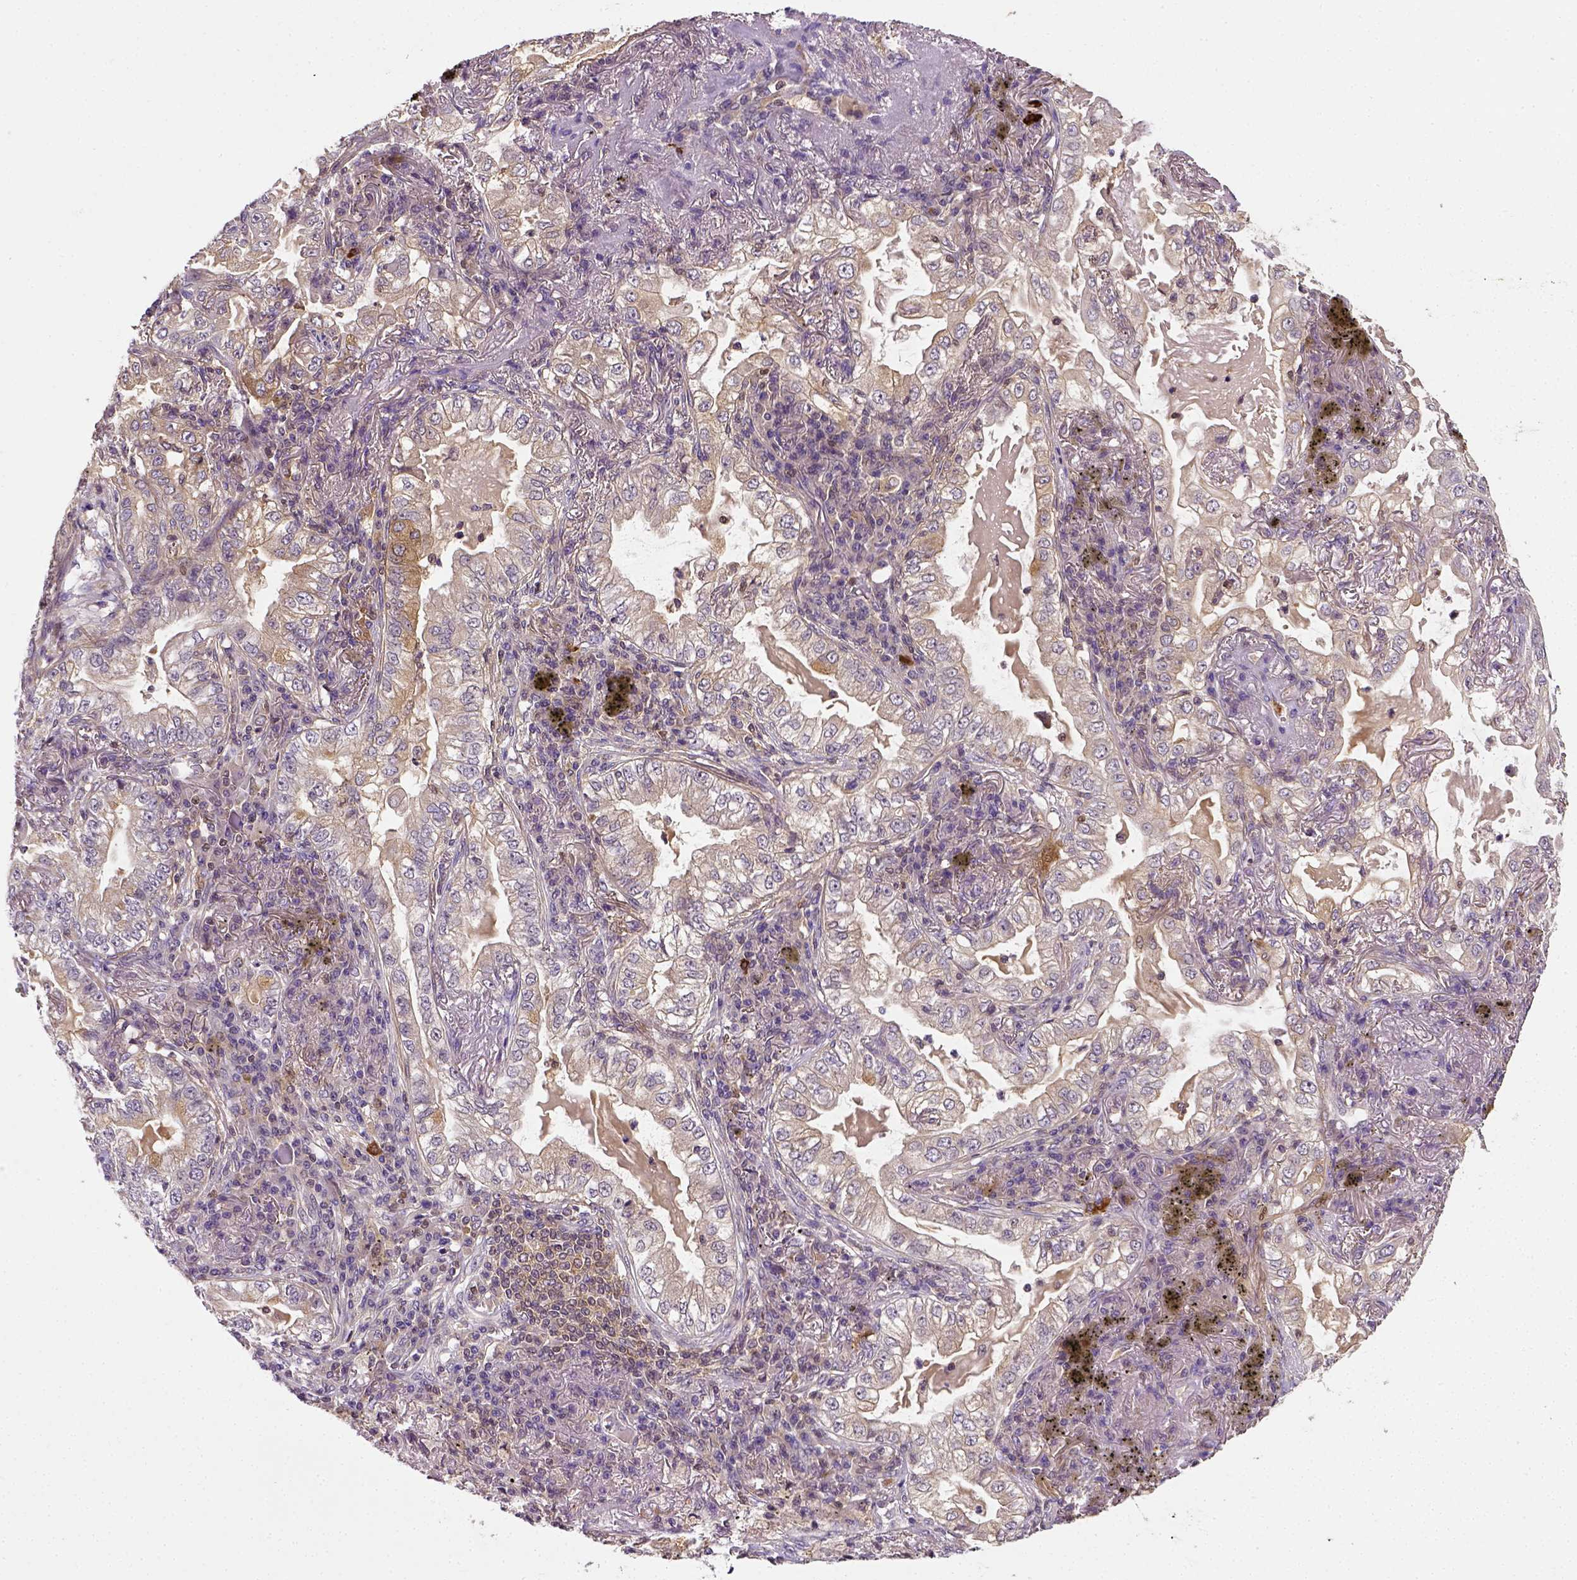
{"staining": {"intensity": "negative", "quantity": "none", "location": "none"}, "tissue": "lung cancer", "cell_type": "Tumor cells", "image_type": "cancer", "snomed": [{"axis": "morphology", "description": "Adenocarcinoma, NOS"}, {"axis": "topography", "description": "Lung"}], "caption": "This photomicrograph is of adenocarcinoma (lung) stained with immunohistochemistry to label a protein in brown with the nuclei are counter-stained blue. There is no staining in tumor cells. (Stains: DAB (3,3'-diaminobenzidine) immunohistochemistry (IHC) with hematoxylin counter stain, Microscopy: brightfield microscopy at high magnification).", "gene": "MATK", "patient": {"sex": "female", "age": 73}}